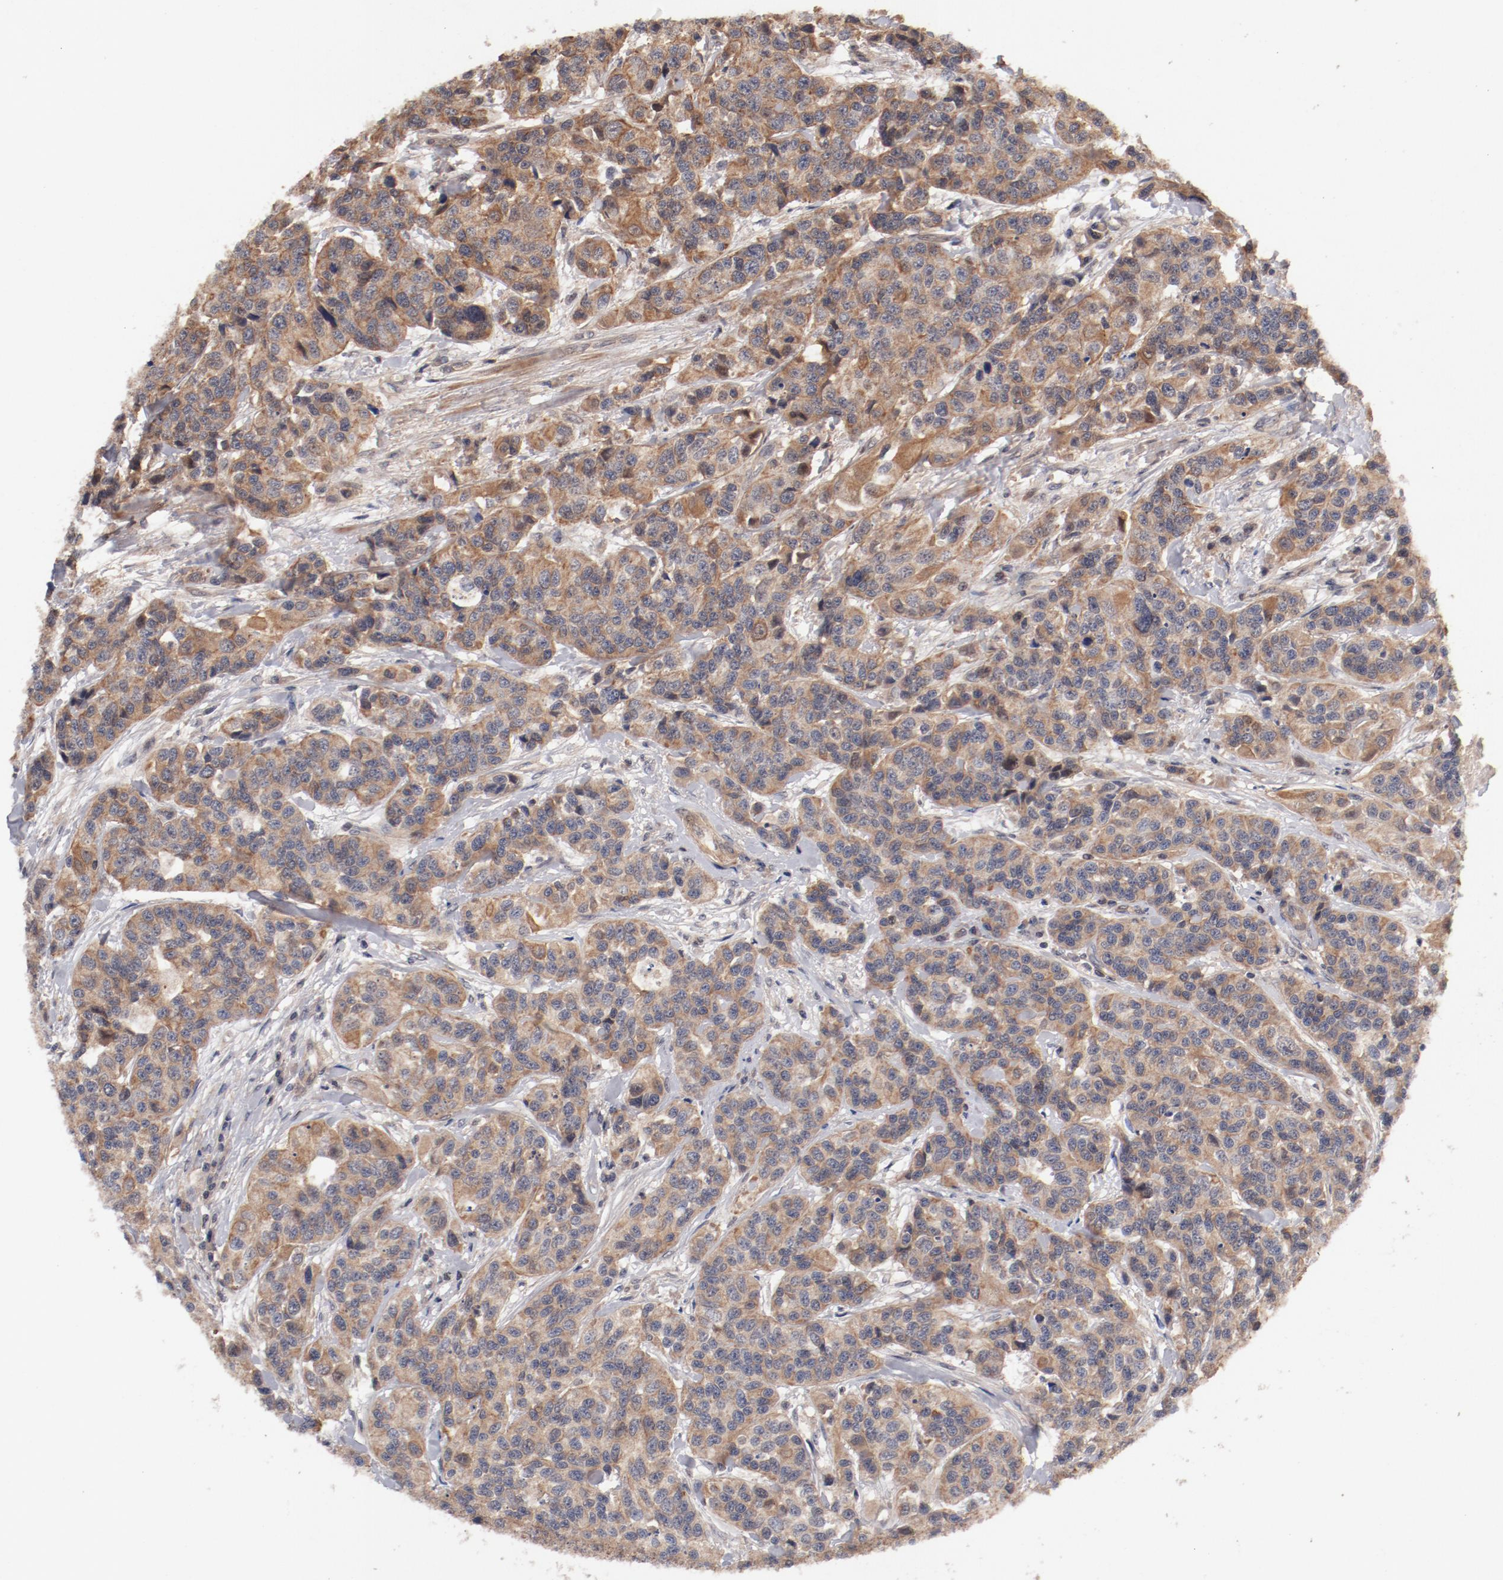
{"staining": {"intensity": "moderate", "quantity": ">75%", "location": "cytoplasmic/membranous"}, "tissue": "urothelial cancer", "cell_type": "Tumor cells", "image_type": "cancer", "snomed": [{"axis": "morphology", "description": "Urothelial carcinoma, High grade"}, {"axis": "topography", "description": "Urinary bladder"}], "caption": "Urothelial cancer stained for a protein (brown) shows moderate cytoplasmic/membranous positive staining in approximately >75% of tumor cells.", "gene": "GUF1", "patient": {"sex": "female", "age": 81}}